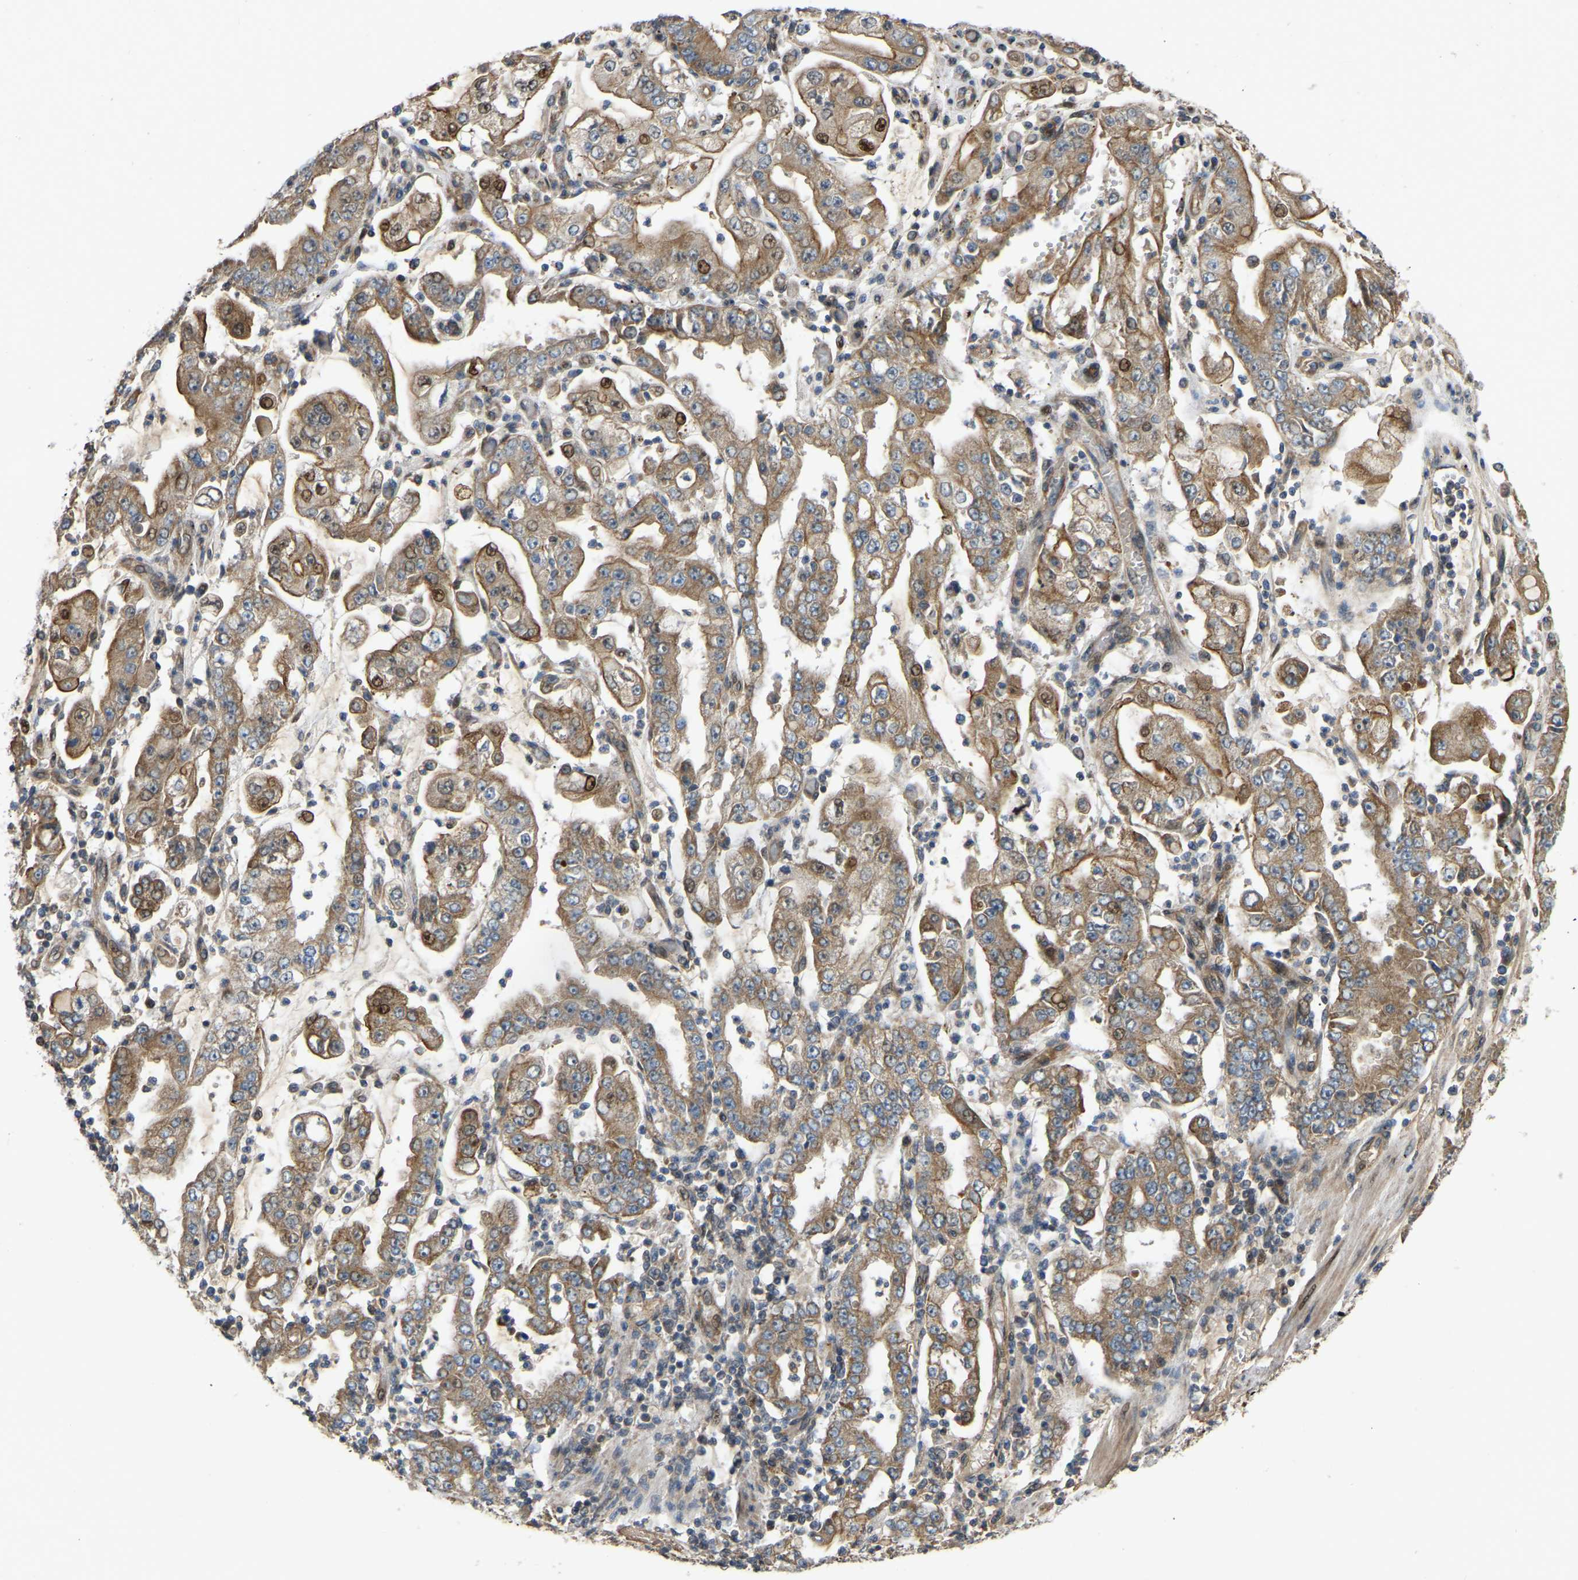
{"staining": {"intensity": "moderate", "quantity": ">75%", "location": "cytoplasmic/membranous,nuclear"}, "tissue": "stomach cancer", "cell_type": "Tumor cells", "image_type": "cancer", "snomed": [{"axis": "morphology", "description": "Adenocarcinoma, NOS"}, {"axis": "topography", "description": "Stomach"}], "caption": "Immunohistochemistry (IHC) of human stomach adenocarcinoma exhibits medium levels of moderate cytoplasmic/membranous and nuclear expression in about >75% of tumor cells. (brown staining indicates protein expression, while blue staining denotes nuclei).", "gene": "C21orf91", "patient": {"sex": "male", "age": 76}}